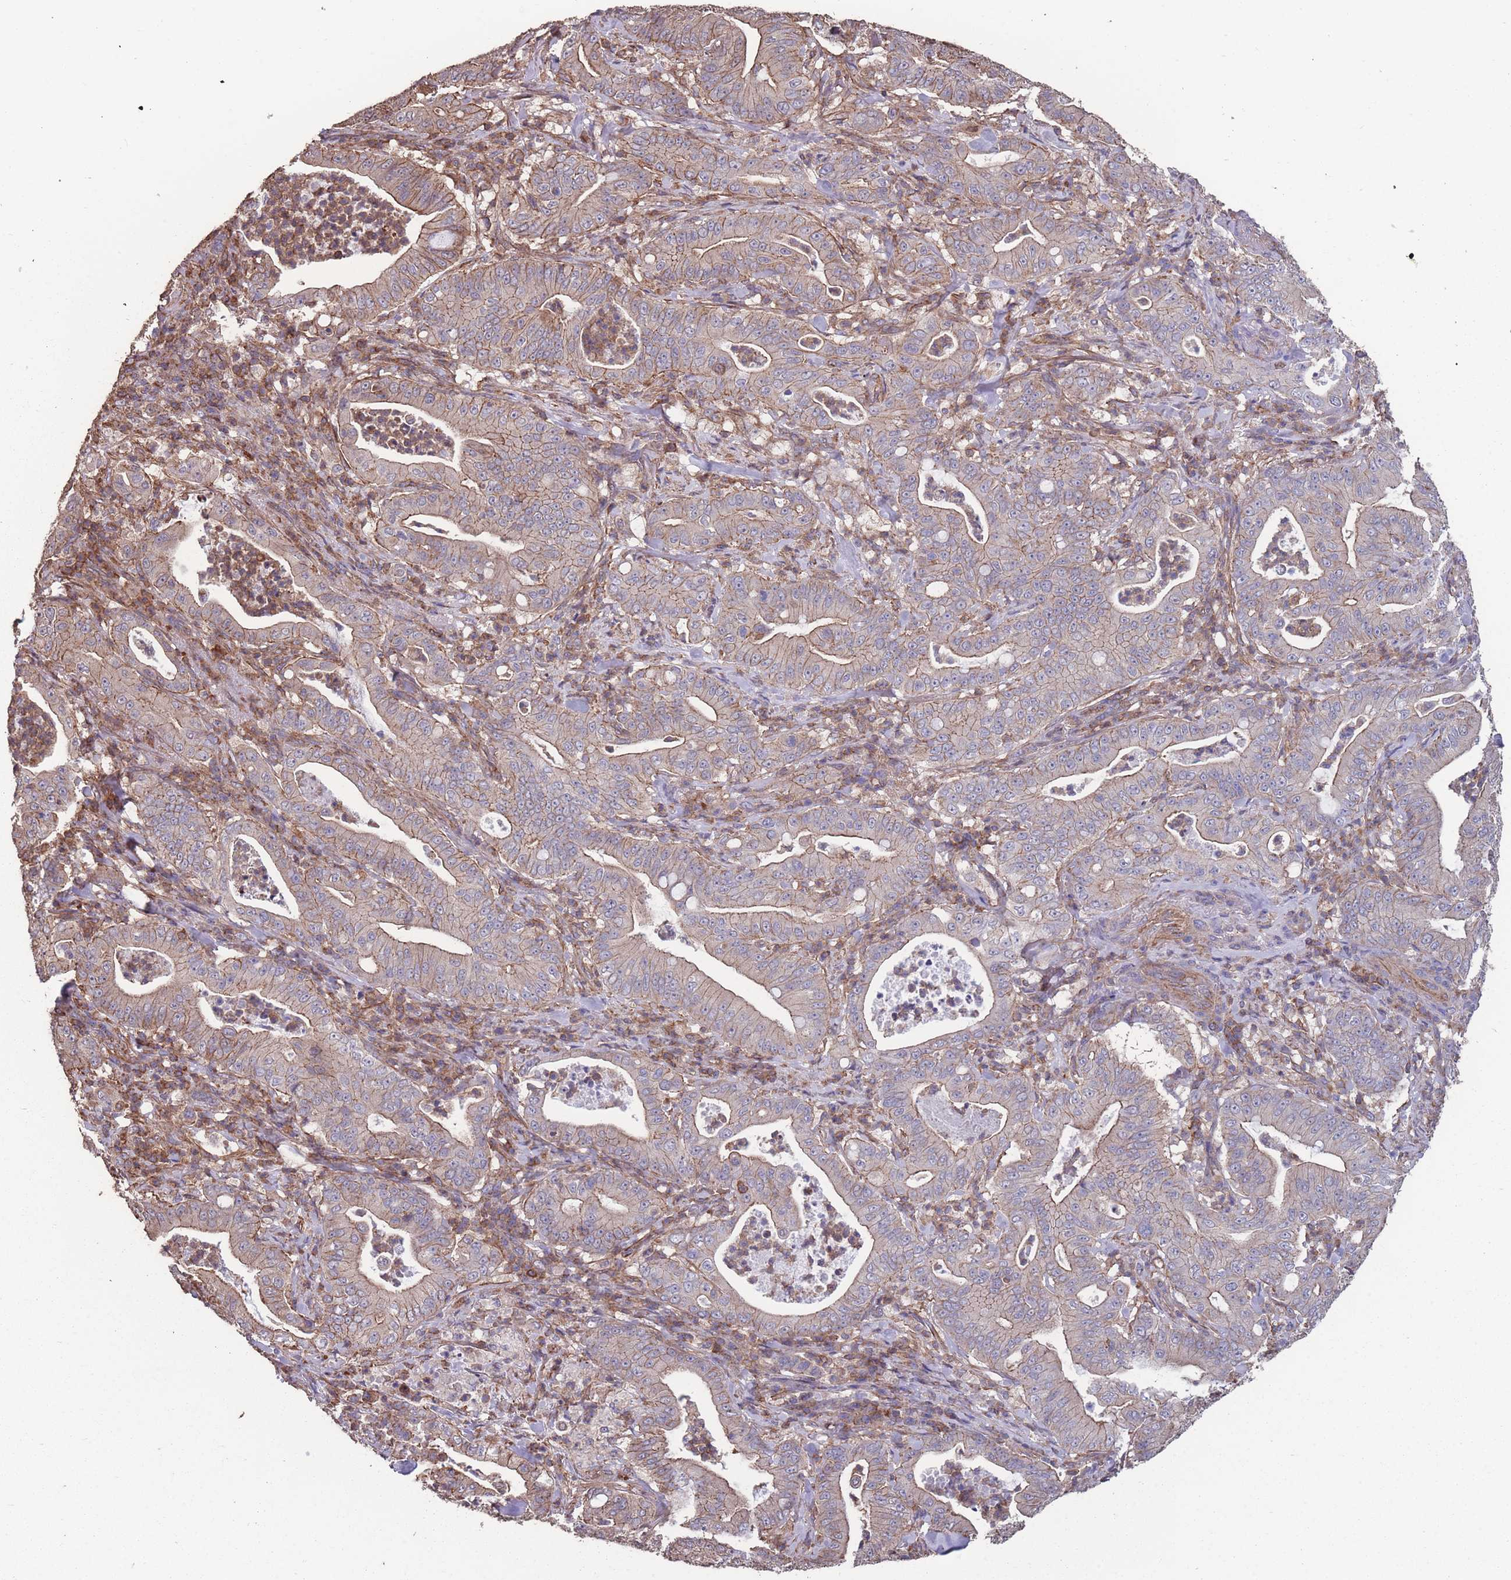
{"staining": {"intensity": "moderate", "quantity": ">75%", "location": "cytoplasmic/membranous"}, "tissue": "pancreatic cancer", "cell_type": "Tumor cells", "image_type": "cancer", "snomed": [{"axis": "morphology", "description": "Adenocarcinoma, NOS"}, {"axis": "topography", "description": "Pancreas"}], "caption": "Pancreatic cancer (adenocarcinoma) stained with IHC displays moderate cytoplasmic/membranous expression in about >75% of tumor cells. The staining is performed using DAB (3,3'-diaminobenzidine) brown chromogen to label protein expression. The nuclei are counter-stained blue using hematoxylin.", "gene": "NUDT21", "patient": {"sex": "male", "age": 71}}